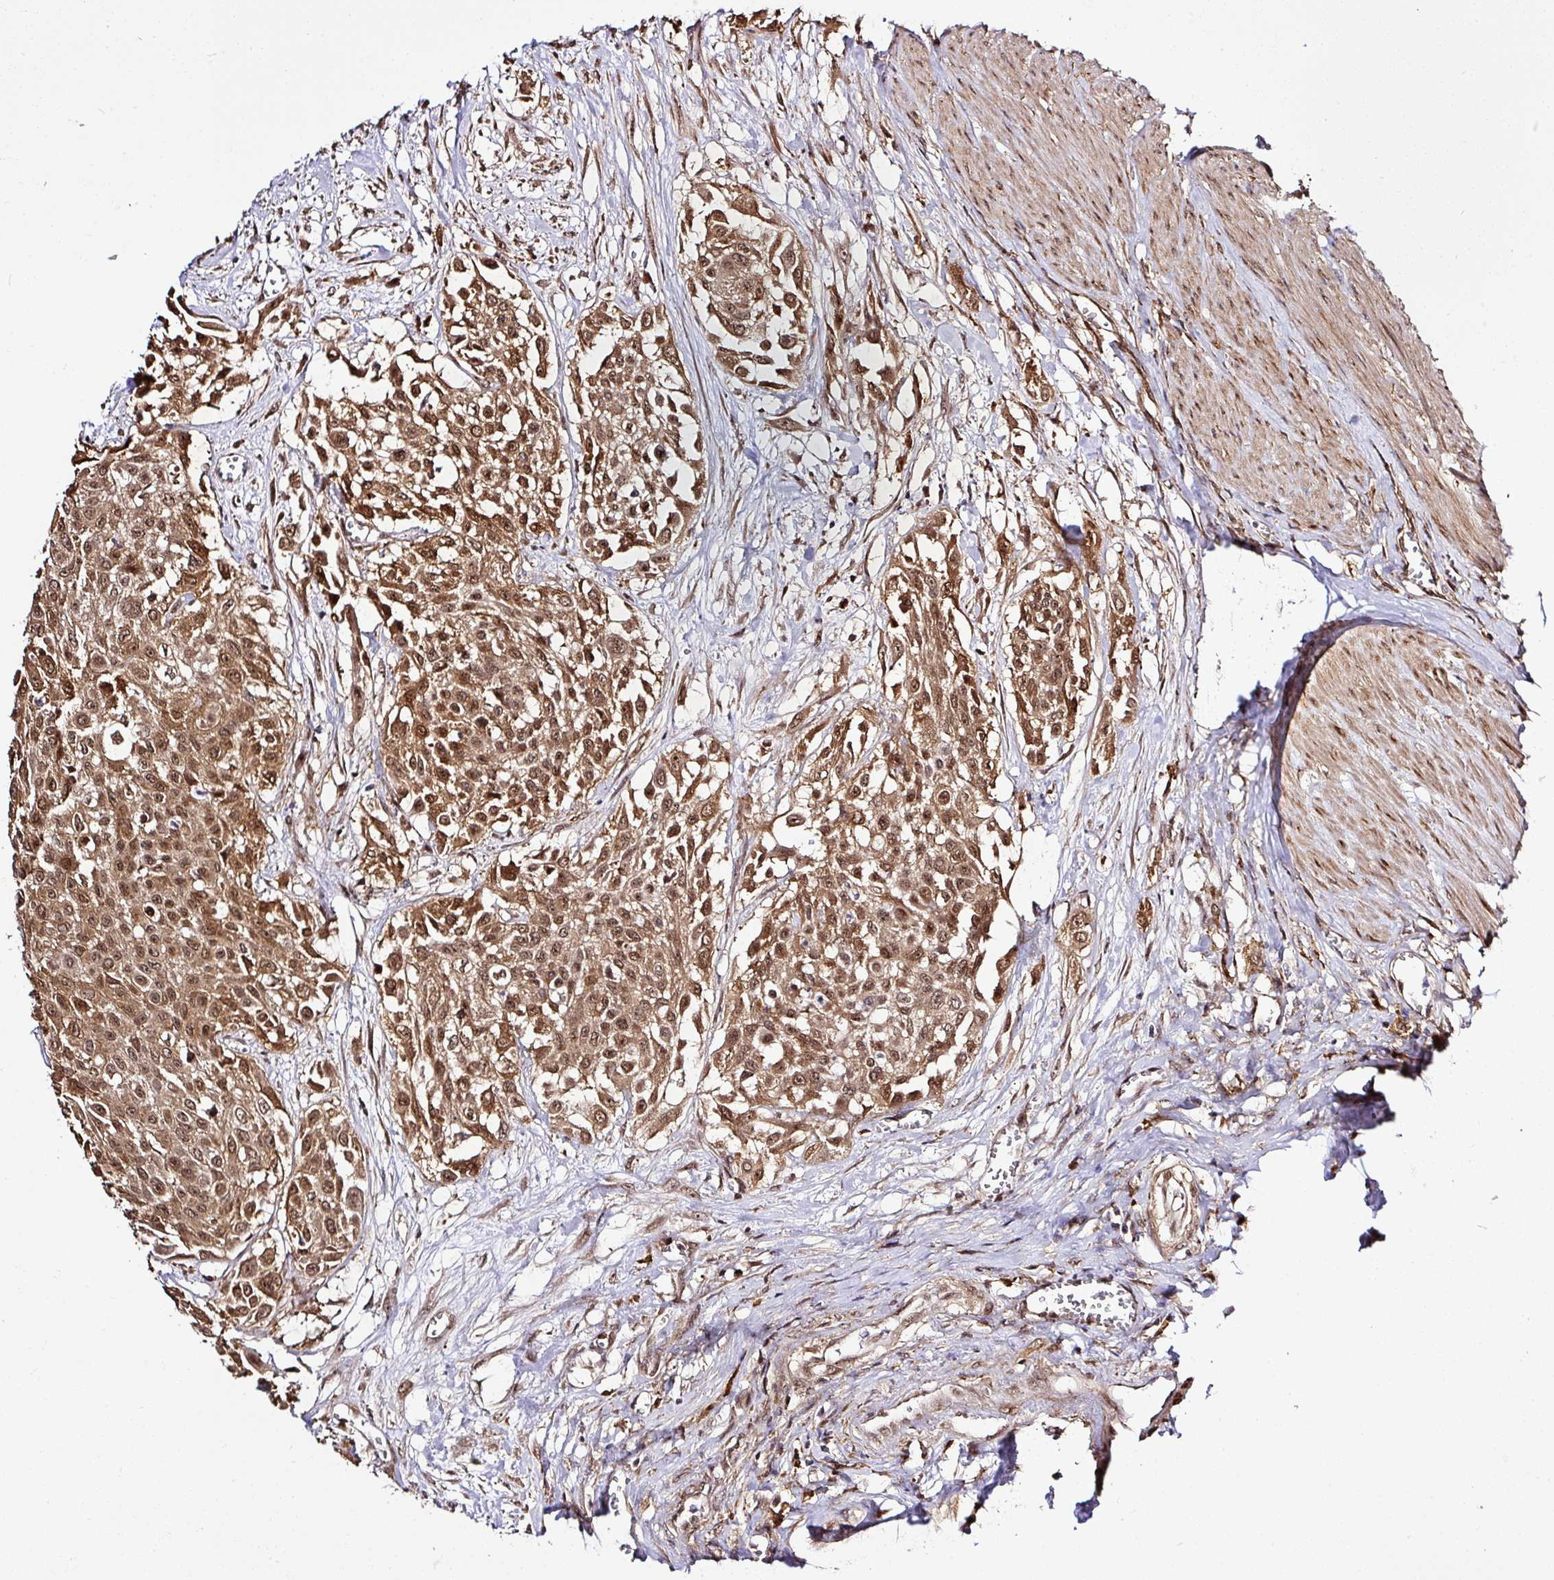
{"staining": {"intensity": "moderate", "quantity": ">75%", "location": "cytoplasmic/membranous,nuclear"}, "tissue": "urothelial cancer", "cell_type": "Tumor cells", "image_type": "cancer", "snomed": [{"axis": "morphology", "description": "Urothelial carcinoma, High grade"}, {"axis": "topography", "description": "Urinary bladder"}], "caption": "Immunohistochemistry (IHC) image of urothelial cancer stained for a protein (brown), which reveals medium levels of moderate cytoplasmic/membranous and nuclear positivity in about >75% of tumor cells.", "gene": "FAM153A", "patient": {"sex": "male", "age": 57}}